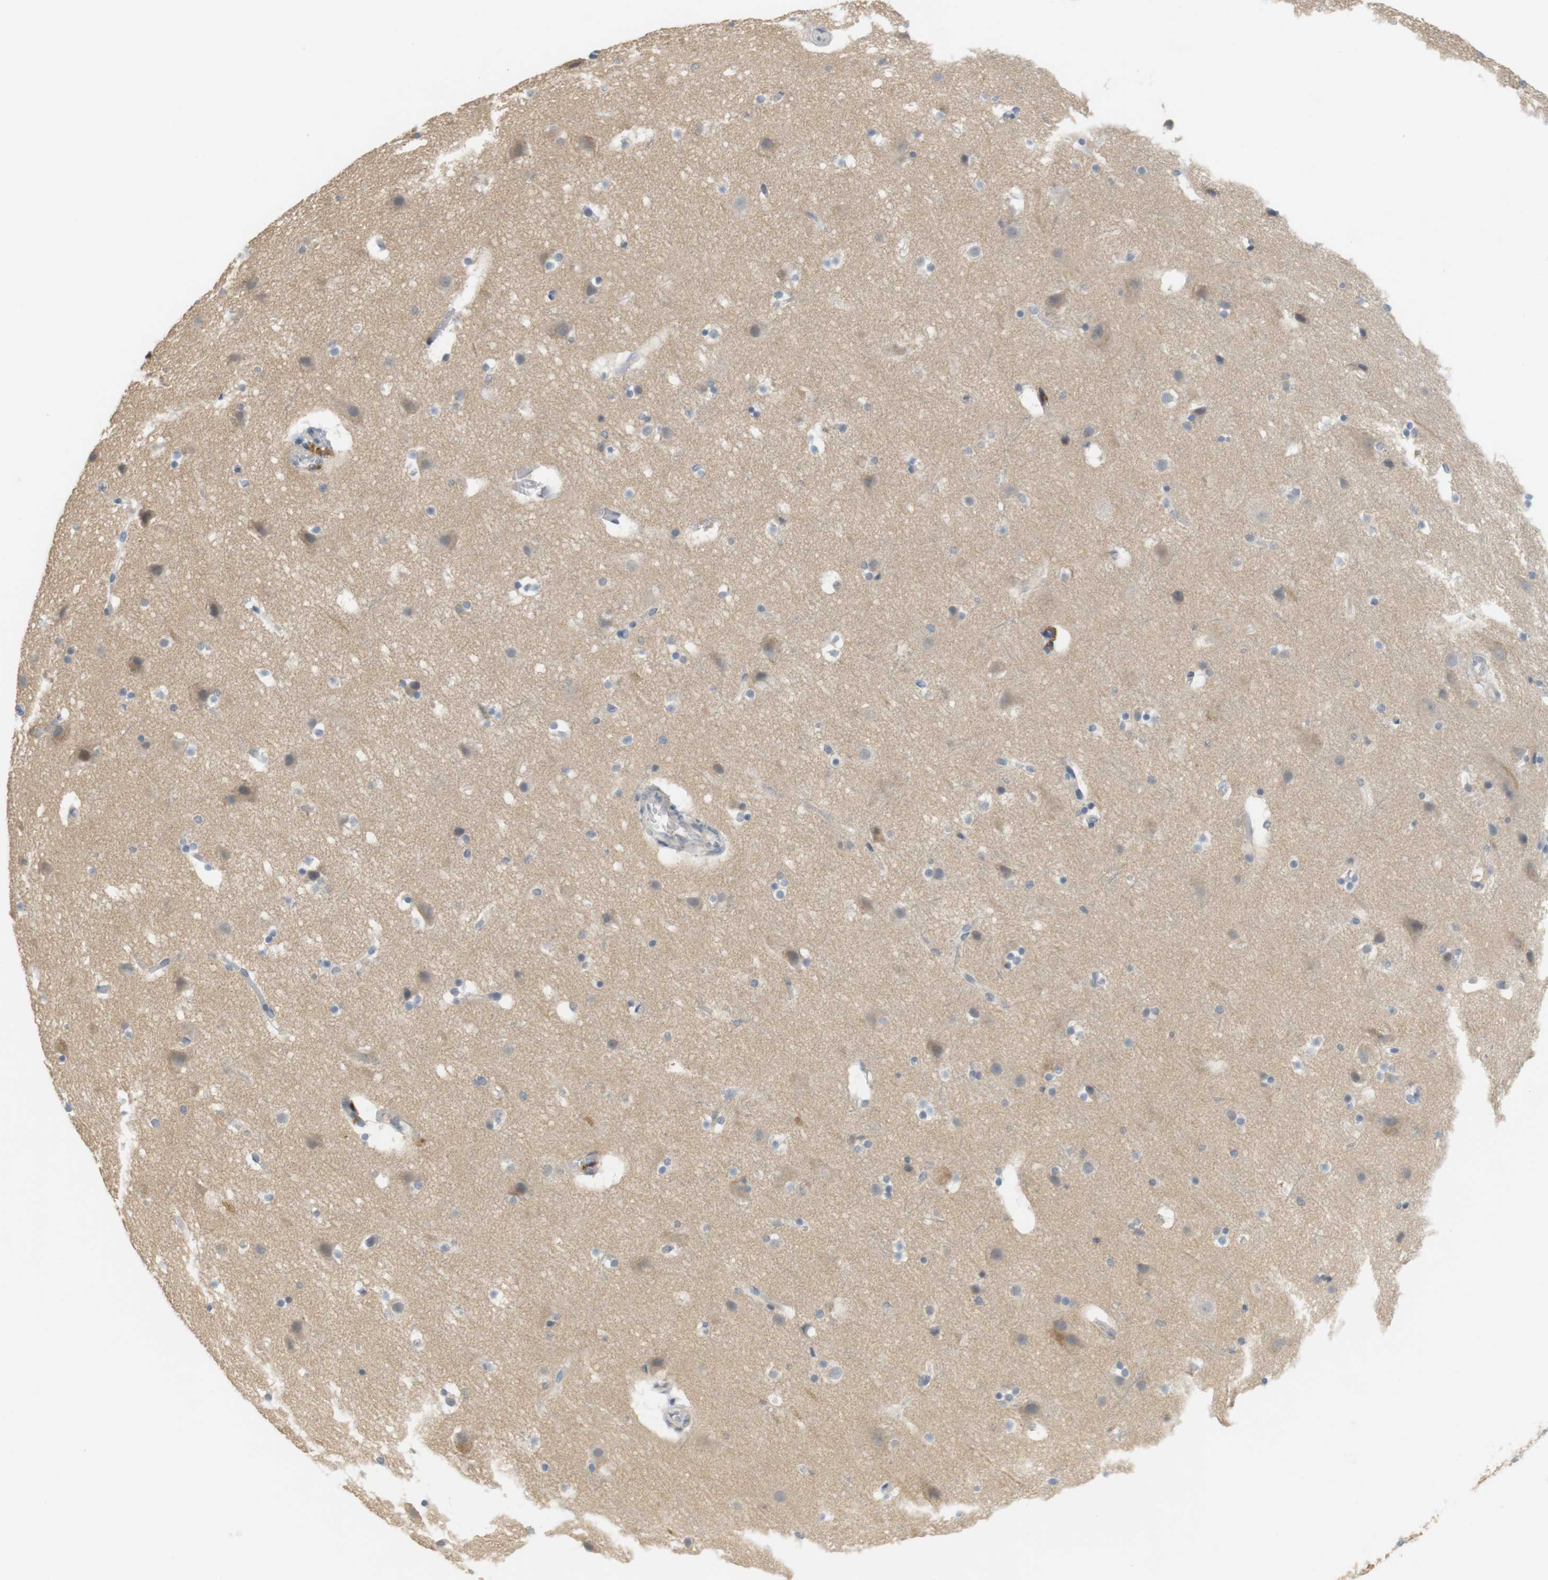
{"staining": {"intensity": "weak", "quantity": ">75%", "location": "cytoplasmic/membranous"}, "tissue": "cerebral cortex", "cell_type": "Endothelial cells", "image_type": "normal", "snomed": [{"axis": "morphology", "description": "Normal tissue, NOS"}, {"axis": "topography", "description": "Cerebral cortex"}], "caption": "IHC histopathology image of unremarkable cerebral cortex: cerebral cortex stained using immunohistochemistry shows low levels of weak protein expression localized specifically in the cytoplasmic/membranous of endothelial cells, appearing as a cytoplasmic/membranous brown color.", "gene": "CREB3L2", "patient": {"sex": "male", "age": 45}}